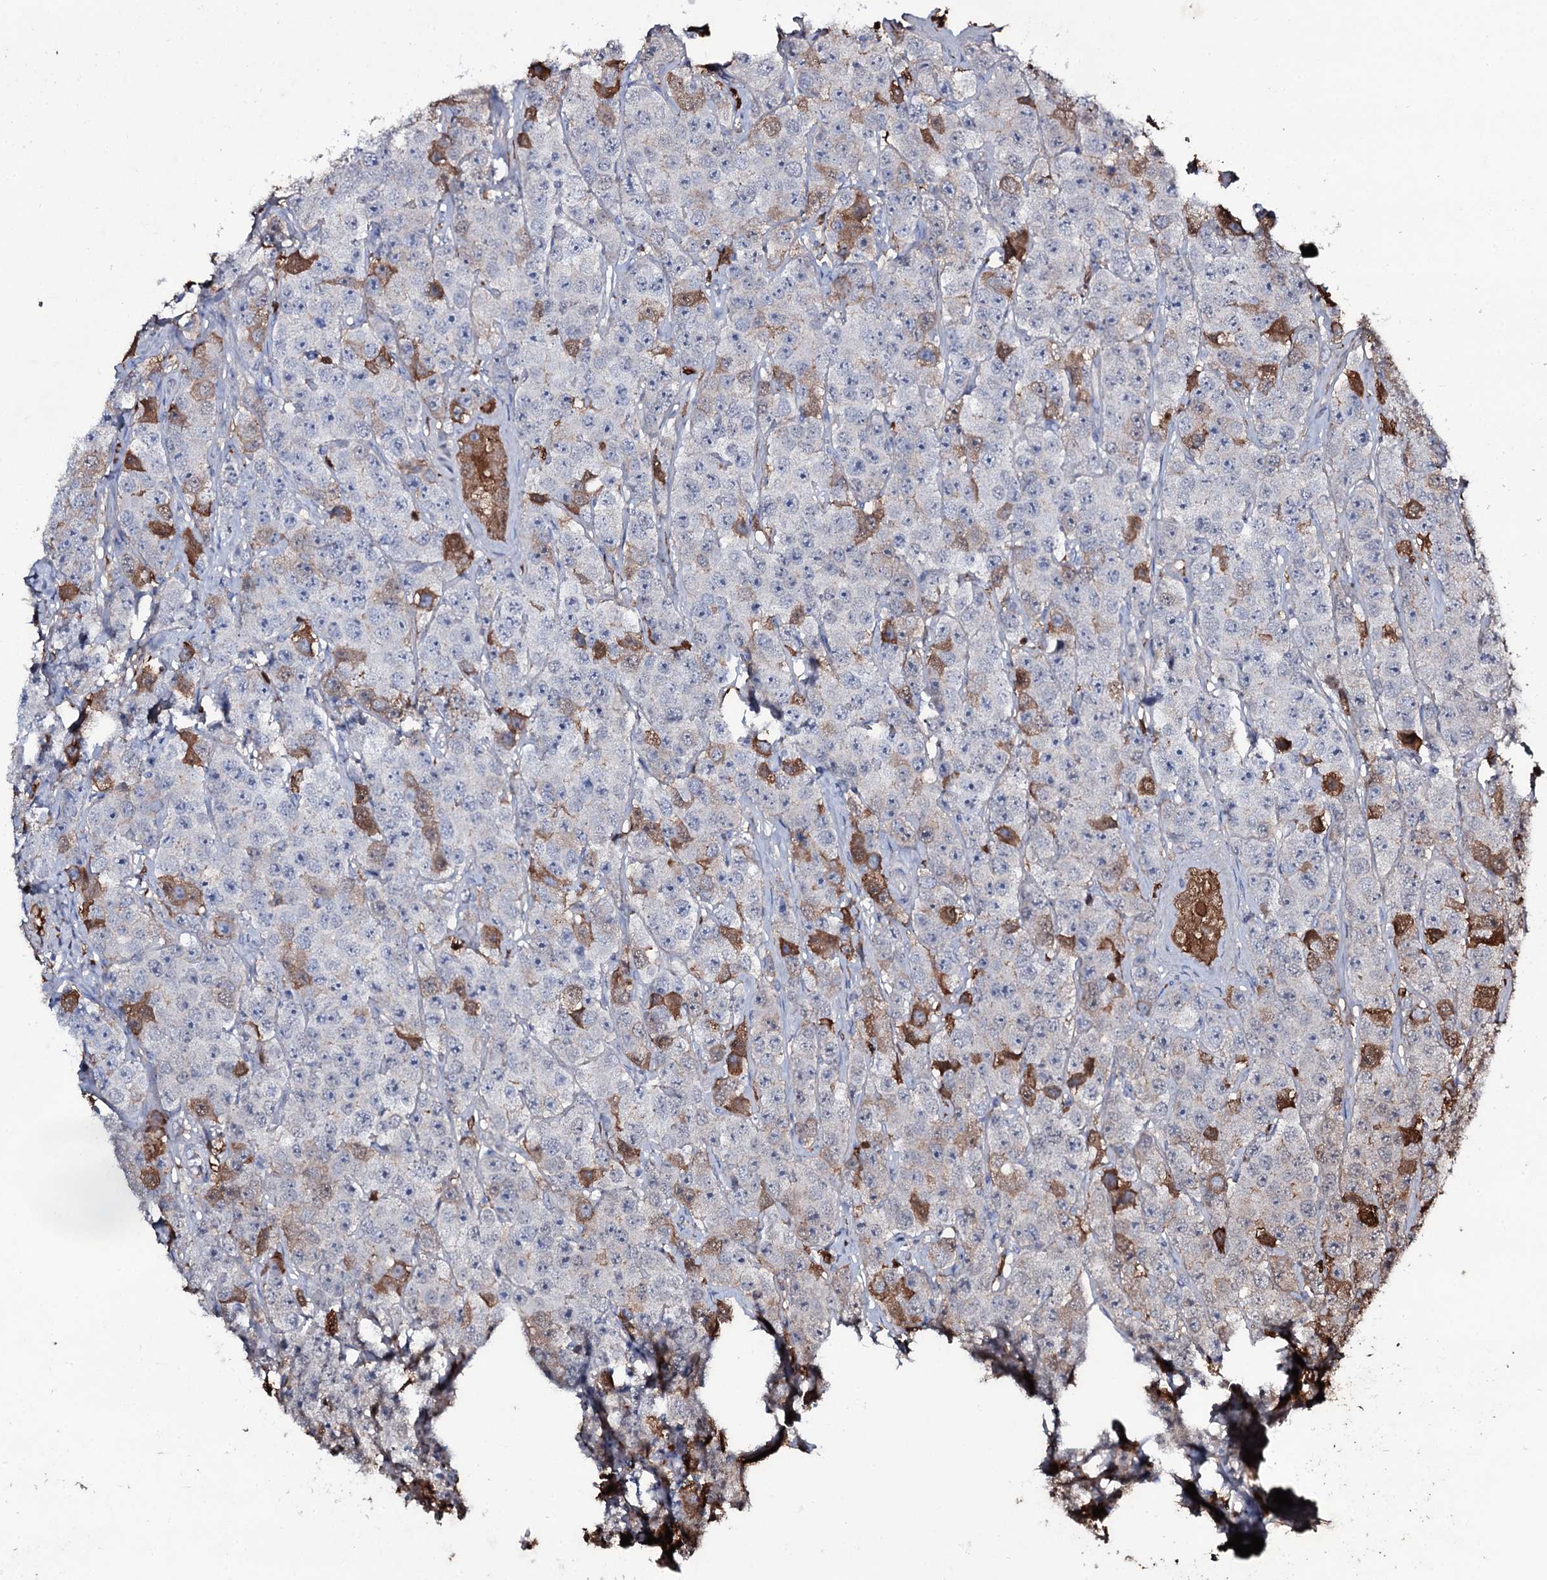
{"staining": {"intensity": "strong", "quantity": "<25%", "location": "cytoplasmic/membranous"}, "tissue": "testis cancer", "cell_type": "Tumor cells", "image_type": "cancer", "snomed": [{"axis": "morphology", "description": "Seminoma, NOS"}, {"axis": "topography", "description": "Testis"}], "caption": "Immunohistochemical staining of human seminoma (testis) shows medium levels of strong cytoplasmic/membranous protein positivity in about <25% of tumor cells.", "gene": "EDN1", "patient": {"sex": "male", "age": 28}}